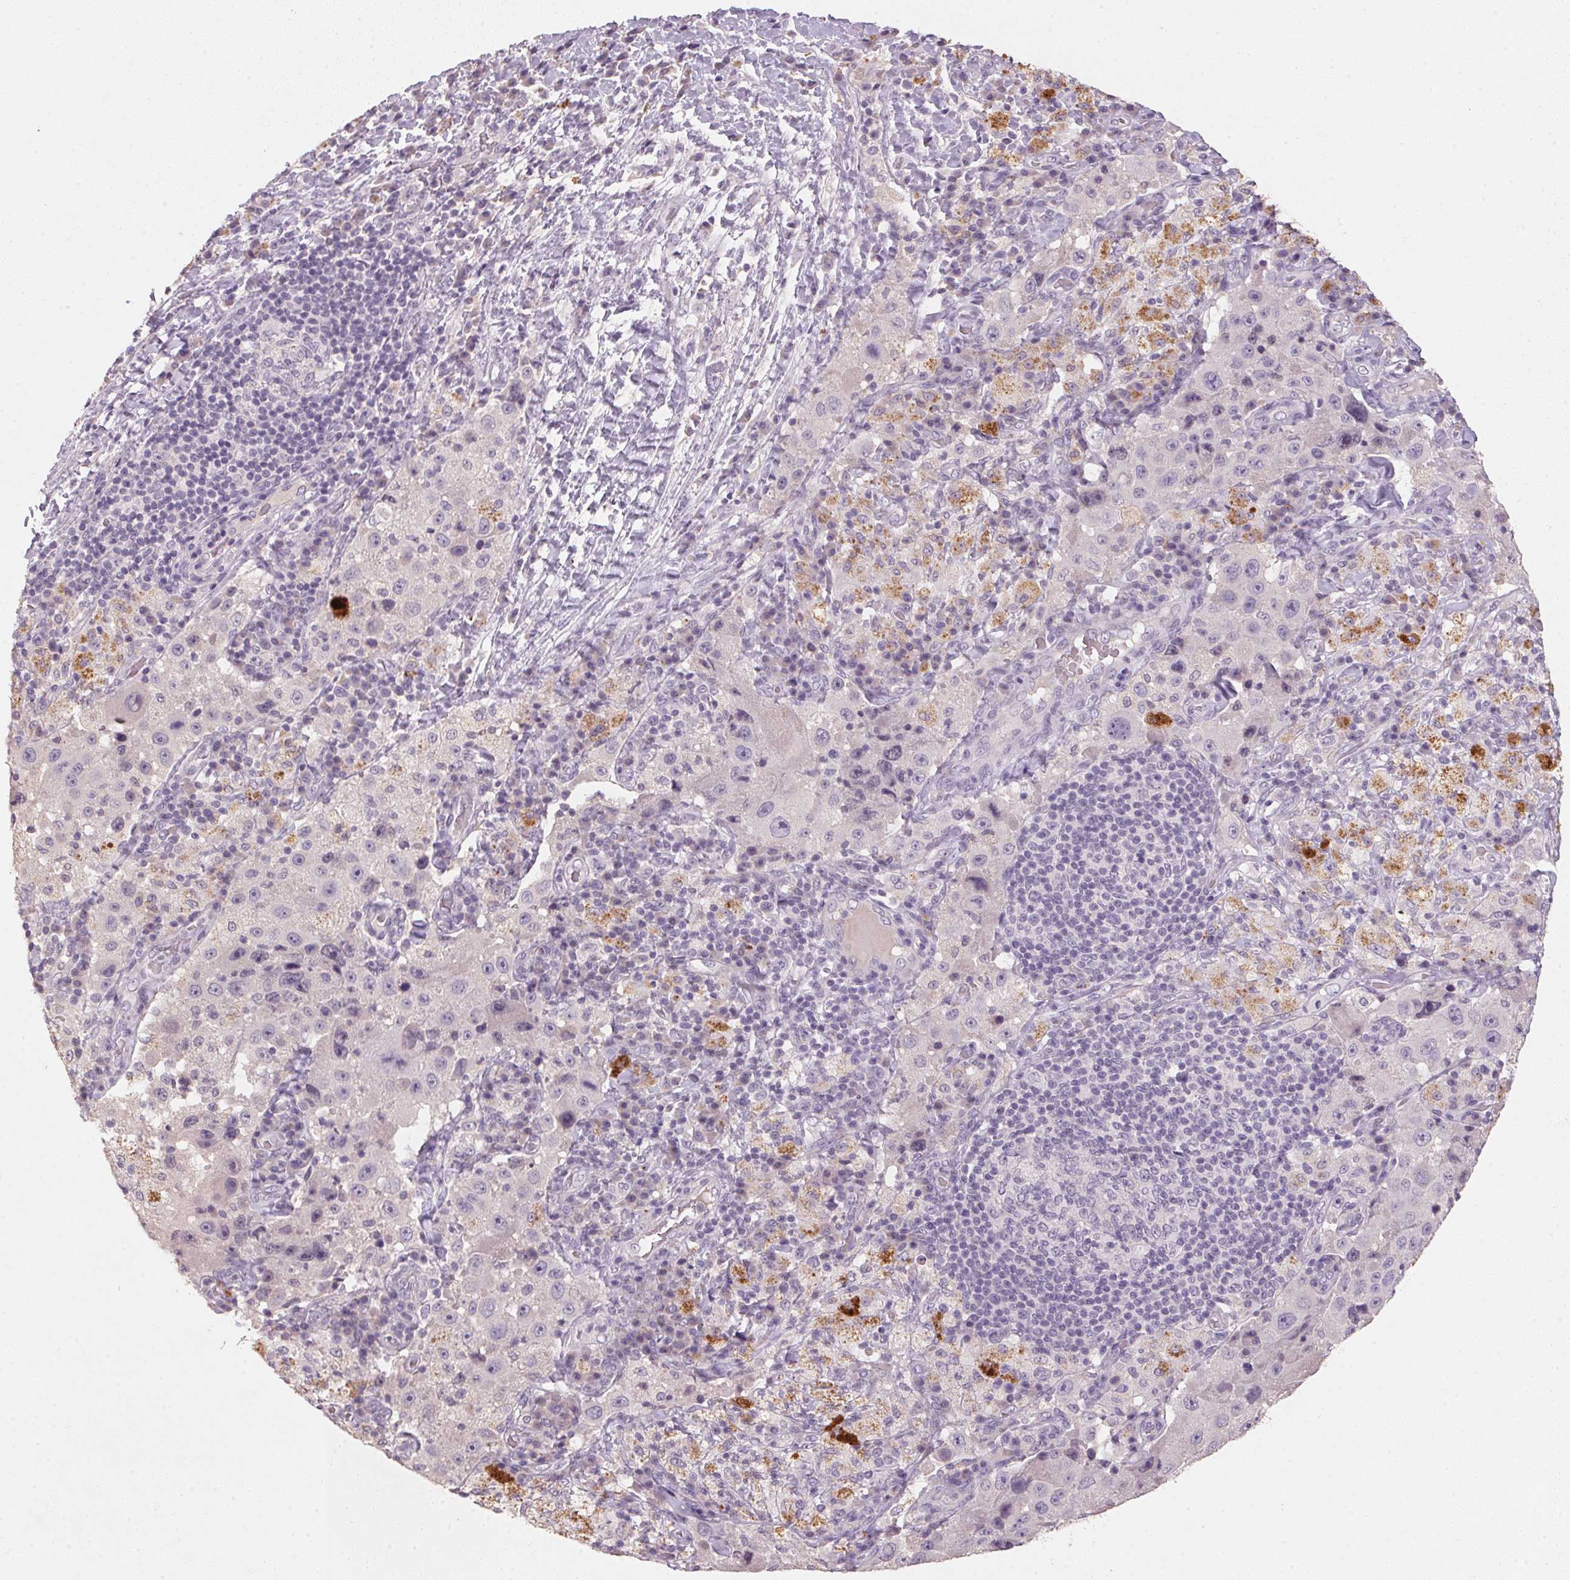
{"staining": {"intensity": "negative", "quantity": "none", "location": "none"}, "tissue": "melanoma", "cell_type": "Tumor cells", "image_type": "cancer", "snomed": [{"axis": "morphology", "description": "Malignant melanoma, Metastatic site"}, {"axis": "topography", "description": "Lymph node"}], "caption": "Photomicrograph shows no protein staining in tumor cells of malignant melanoma (metastatic site) tissue.", "gene": "CXCL5", "patient": {"sex": "male", "age": 62}}